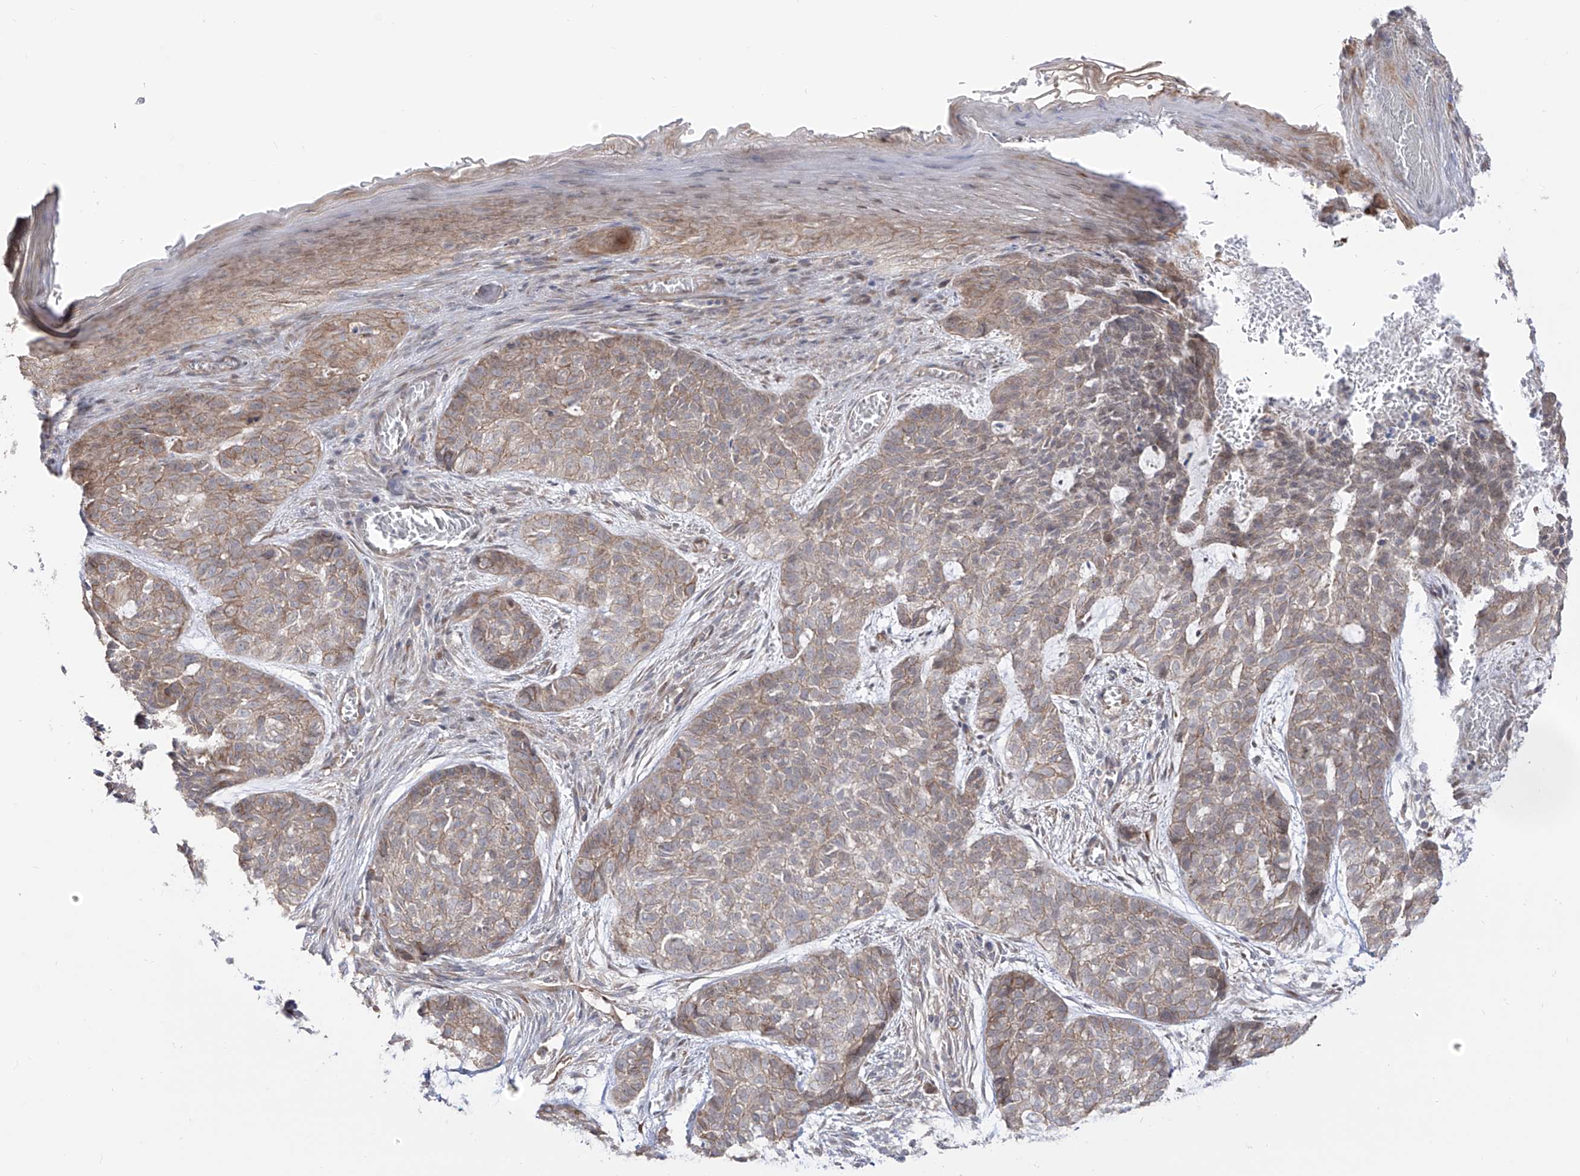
{"staining": {"intensity": "moderate", "quantity": "25%-75%", "location": "cytoplasmic/membranous"}, "tissue": "skin cancer", "cell_type": "Tumor cells", "image_type": "cancer", "snomed": [{"axis": "morphology", "description": "Basal cell carcinoma"}, {"axis": "topography", "description": "Skin"}], "caption": "Skin cancer (basal cell carcinoma) stained with DAB (3,3'-diaminobenzidine) immunohistochemistry (IHC) reveals medium levels of moderate cytoplasmic/membranous expression in about 25%-75% of tumor cells.", "gene": "ZNF180", "patient": {"sex": "female", "age": 64}}